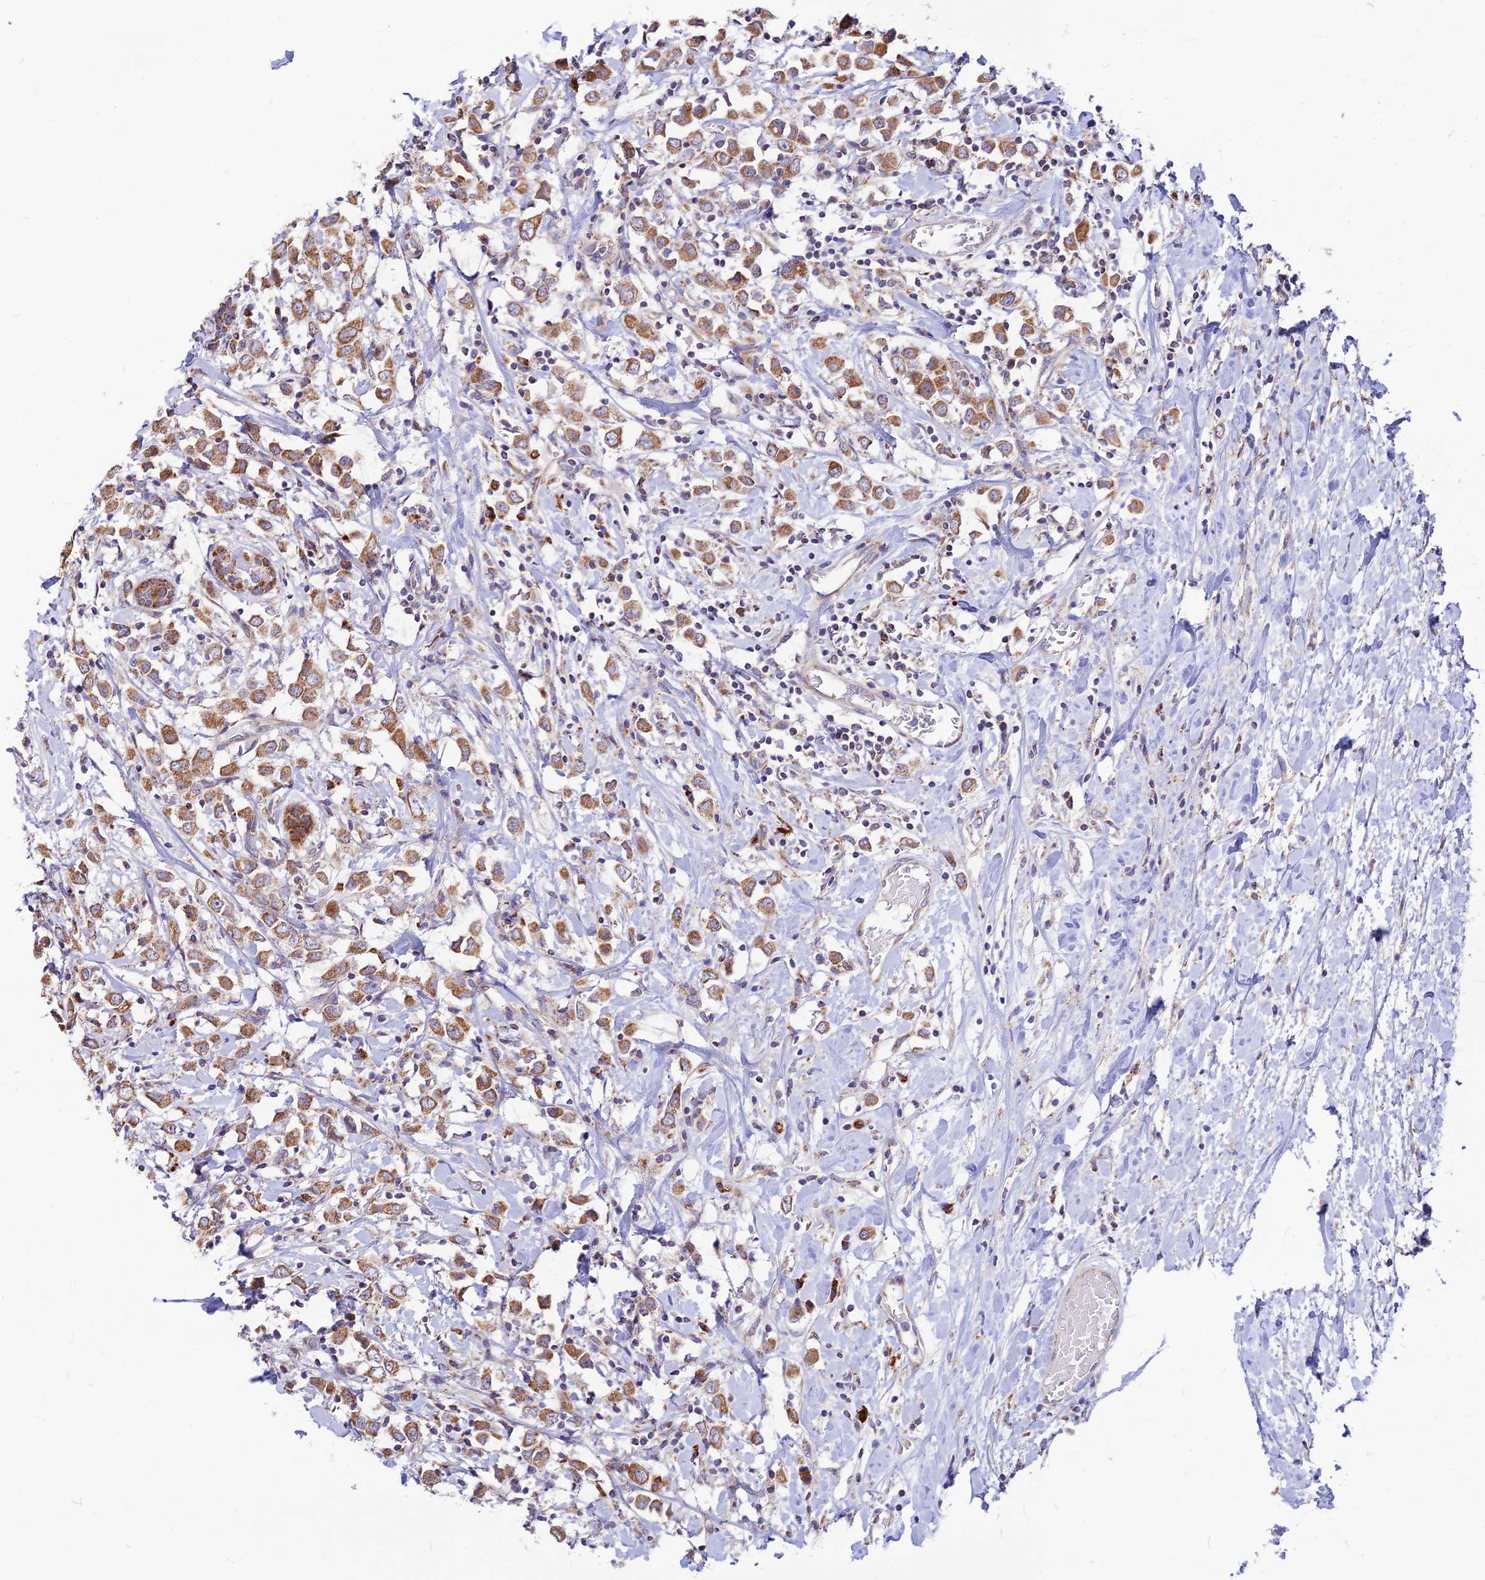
{"staining": {"intensity": "moderate", "quantity": ">75%", "location": "cytoplasmic/membranous"}, "tissue": "breast cancer", "cell_type": "Tumor cells", "image_type": "cancer", "snomed": [{"axis": "morphology", "description": "Duct carcinoma"}, {"axis": "topography", "description": "Breast"}], "caption": "A histopathology image showing moderate cytoplasmic/membranous expression in approximately >75% of tumor cells in breast infiltrating ductal carcinoma, as visualized by brown immunohistochemical staining.", "gene": "ECI1", "patient": {"sex": "female", "age": 61}}